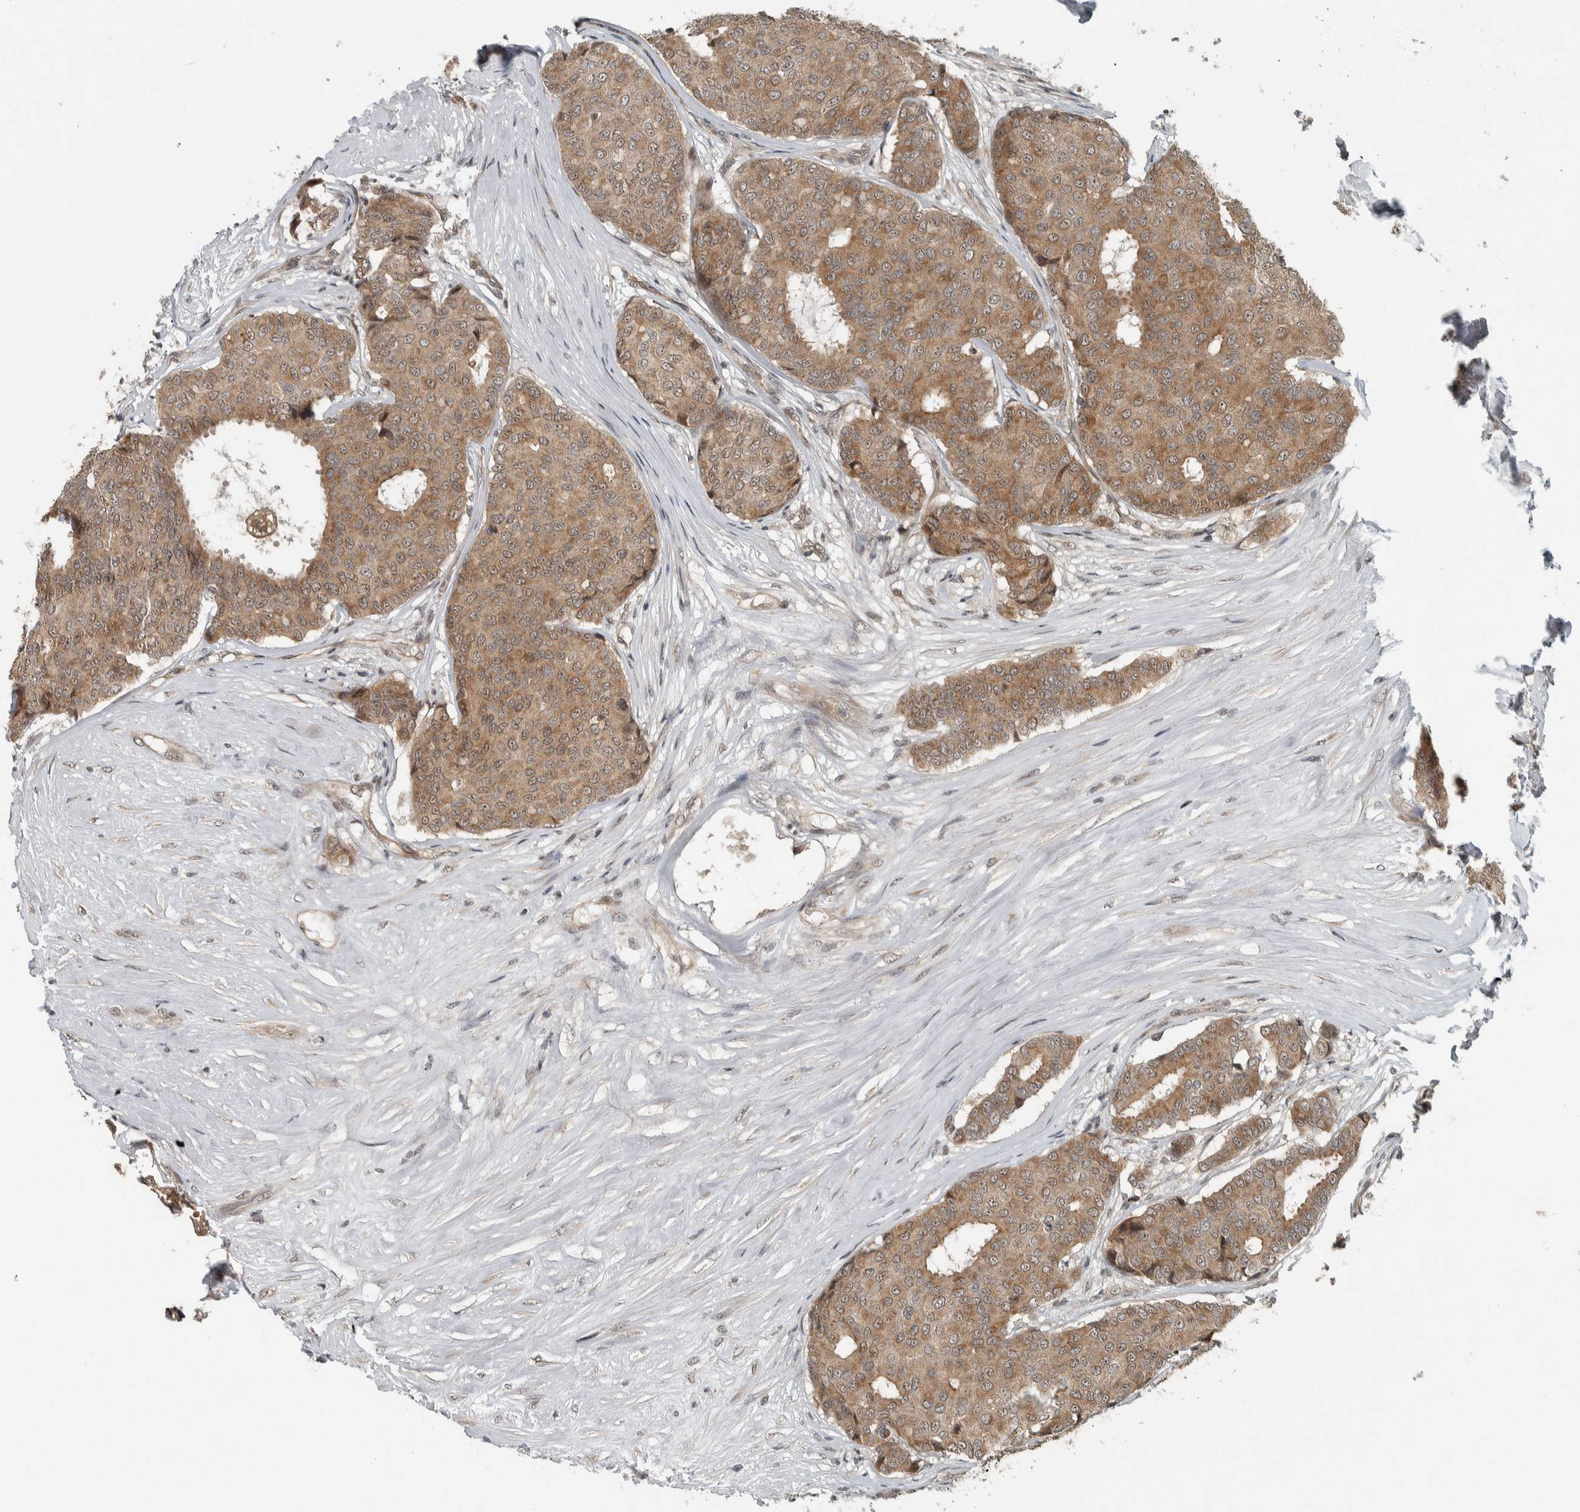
{"staining": {"intensity": "moderate", "quantity": ">75%", "location": "cytoplasmic/membranous"}, "tissue": "breast cancer", "cell_type": "Tumor cells", "image_type": "cancer", "snomed": [{"axis": "morphology", "description": "Duct carcinoma"}, {"axis": "topography", "description": "Breast"}], "caption": "Immunohistochemistry (IHC) staining of invasive ductal carcinoma (breast), which displays medium levels of moderate cytoplasmic/membranous staining in approximately >75% of tumor cells indicating moderate cytoplasmic/membranous protein positivity. The staining was performed using DAB (3,3'-diaminobenzidine) (brown) for protein detection and nuclei were counterstained in hematoxylin (blue).", "gene": "NAPG", "patient": {"sex": "female", "age": 75}}